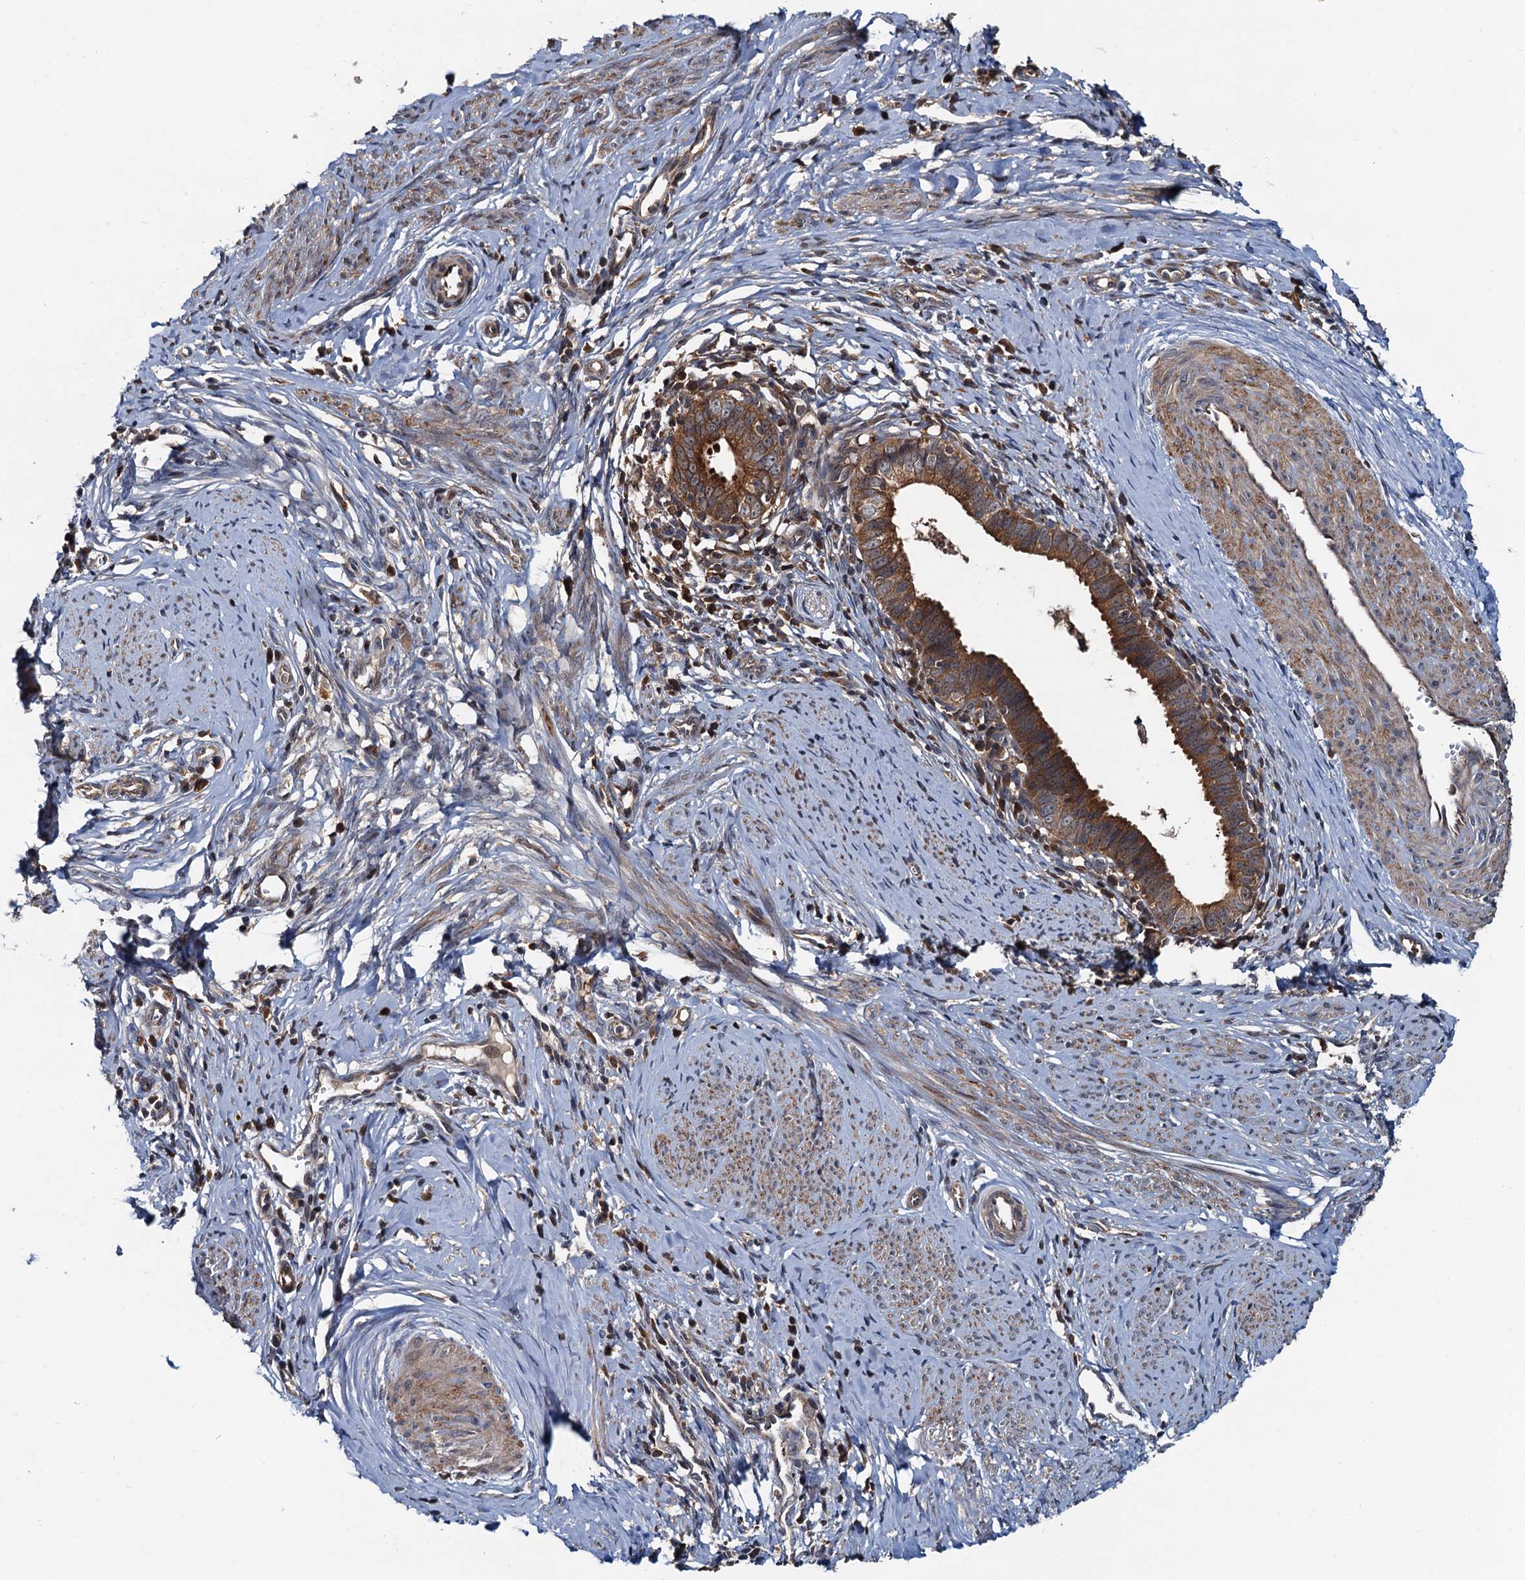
{"staining": {"intensity": "moderate", "quantity": ">75%", "location": "cytoplasmic/membranous"}, "tissue": "cervical cancer", "cell_type": "Tumor cells", "image_type": "cancer", "snomed": [{"axis": "morphology", "description": "Adenocarcinoma, NOS"}, {"axis": "topography", "description": "Cervix"}], "caption": "IHC image of neoplastic tissue: adenocarcinoma (cervical) stained using immunohistochemistry (IHC) exhibits medium levels of moderate protein expression localized specifically in the cytoplasmic/membranous of tumor cells, appearing as a cytoplasmic/membranous brown color.", "gene": "AAGAB", "patient": {"sex": "female", "age": 36}}